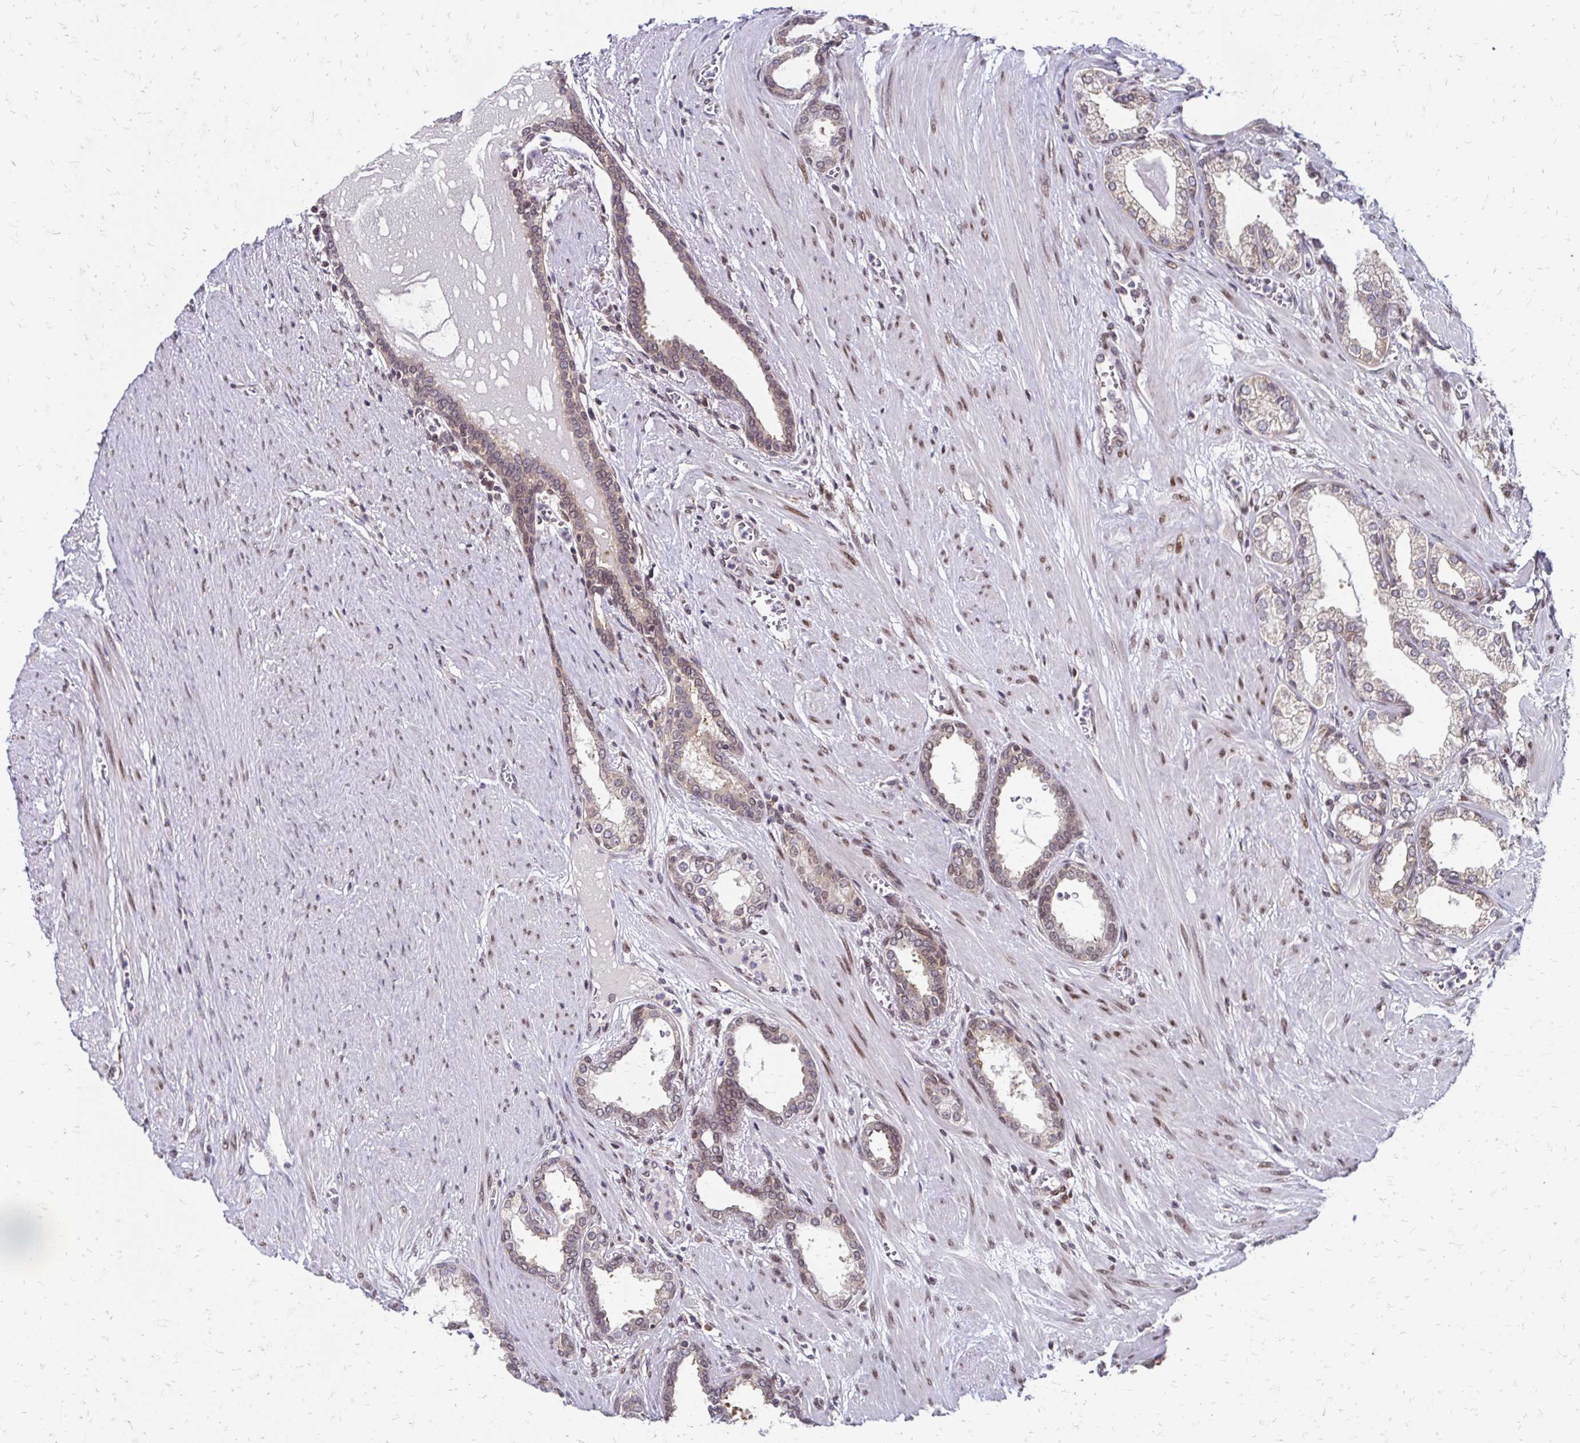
{"staining": {"intensity": "negative", "quantity": "none", "location": "none"}, "tissue": "prostate cancer", "cell_type": "Tumor cells", "image_type": "cancer", "snomed": [{"axis": "morphology", "description": "Adenocarcinoma, High grade"}, {"axis": "topography", "description": "Prostate"}], "caption": "This is an immunohistochemistry image of human prostate high-grade adenocarcinoma. There is no positivity in tumor cells.", "gene": "CBX7", "patient": {"sex": "male", "age": 60}}